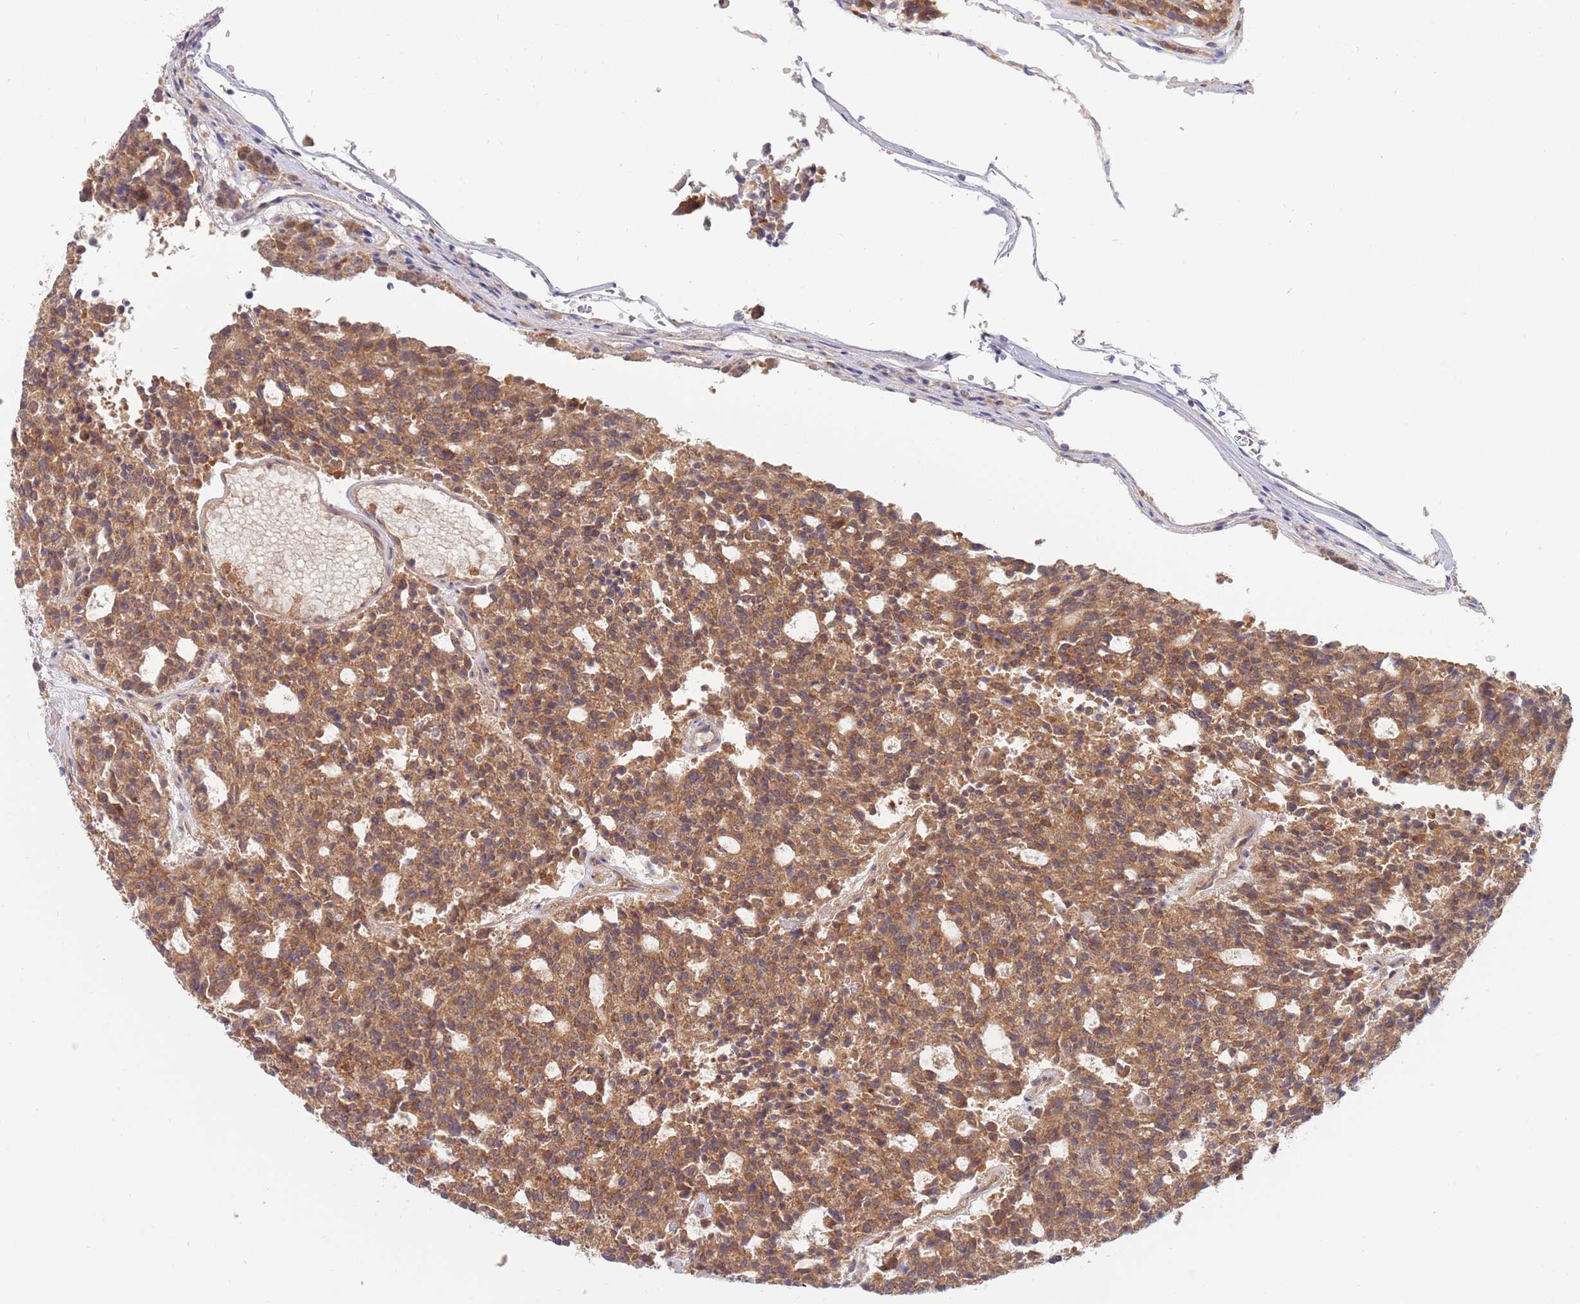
{"staining": {"intensity": "moderate", "quantity": ">75%", "location": "cytoplasmic/membranous"}, "tissue": "carcinoid", "cell_type": "Tumor cells", "image_type": "cancer", "snomed": [{"axis": "morphology", "description": "Carcinoid, malignant, NOS"}, {"axis": "topography", "description": "Pancreas"}], "caption": "Carcinoid was stained to show a protein in brown. There is medium levels of moderate cytoplasmic/membranous expression in about >75% of tumor cells.", "gene": "GUK1", "patient": {"sex": "female", "age": 54}}